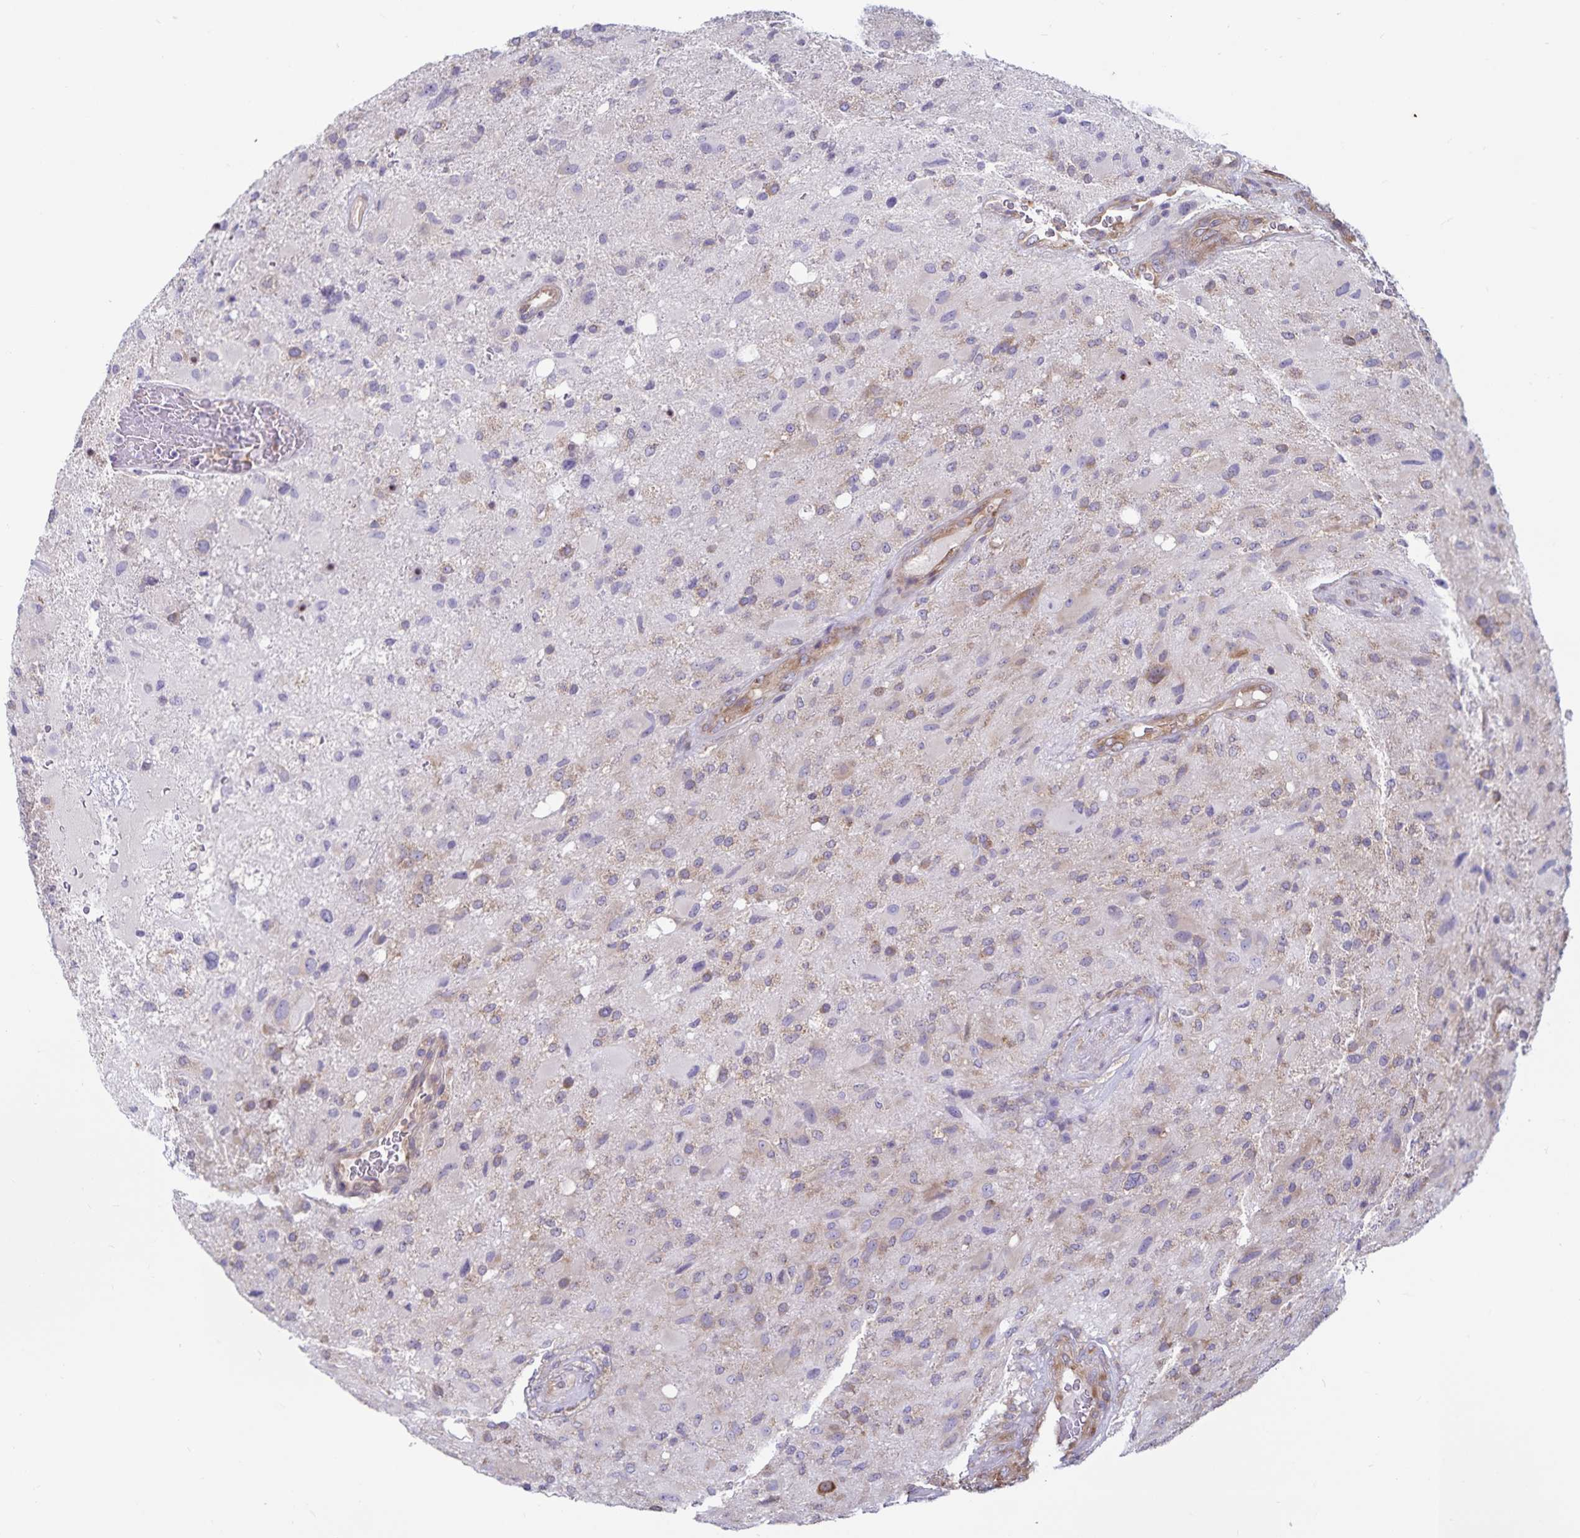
{"staining": {"intensity": "weak", "quantity": ">75%", "location": "cytoplasmic/membranous"}, "tissue": "glioma", "cell_type": "Tumor cells", "image_type": "cancer", "snomed": [{"axis": "morphology", "description": "Glioma, malignant, High grade"}, {"axis": "topography", "description": "Brain"}], "caption": "DAB (3,3'-diaminobenzidine) immunohistochemical staining of human malignant high-grade glioma exhibits weak cytoplasmic/membranous protein positivity in approximately >75% of tumor cells. The protein is stained brown, and the nuclei are stained in blue (DAB IHC with brightfield microscopy, high magnification).", "gene": "FAM120A", "patient": {"sex": "male", "age": 53}}